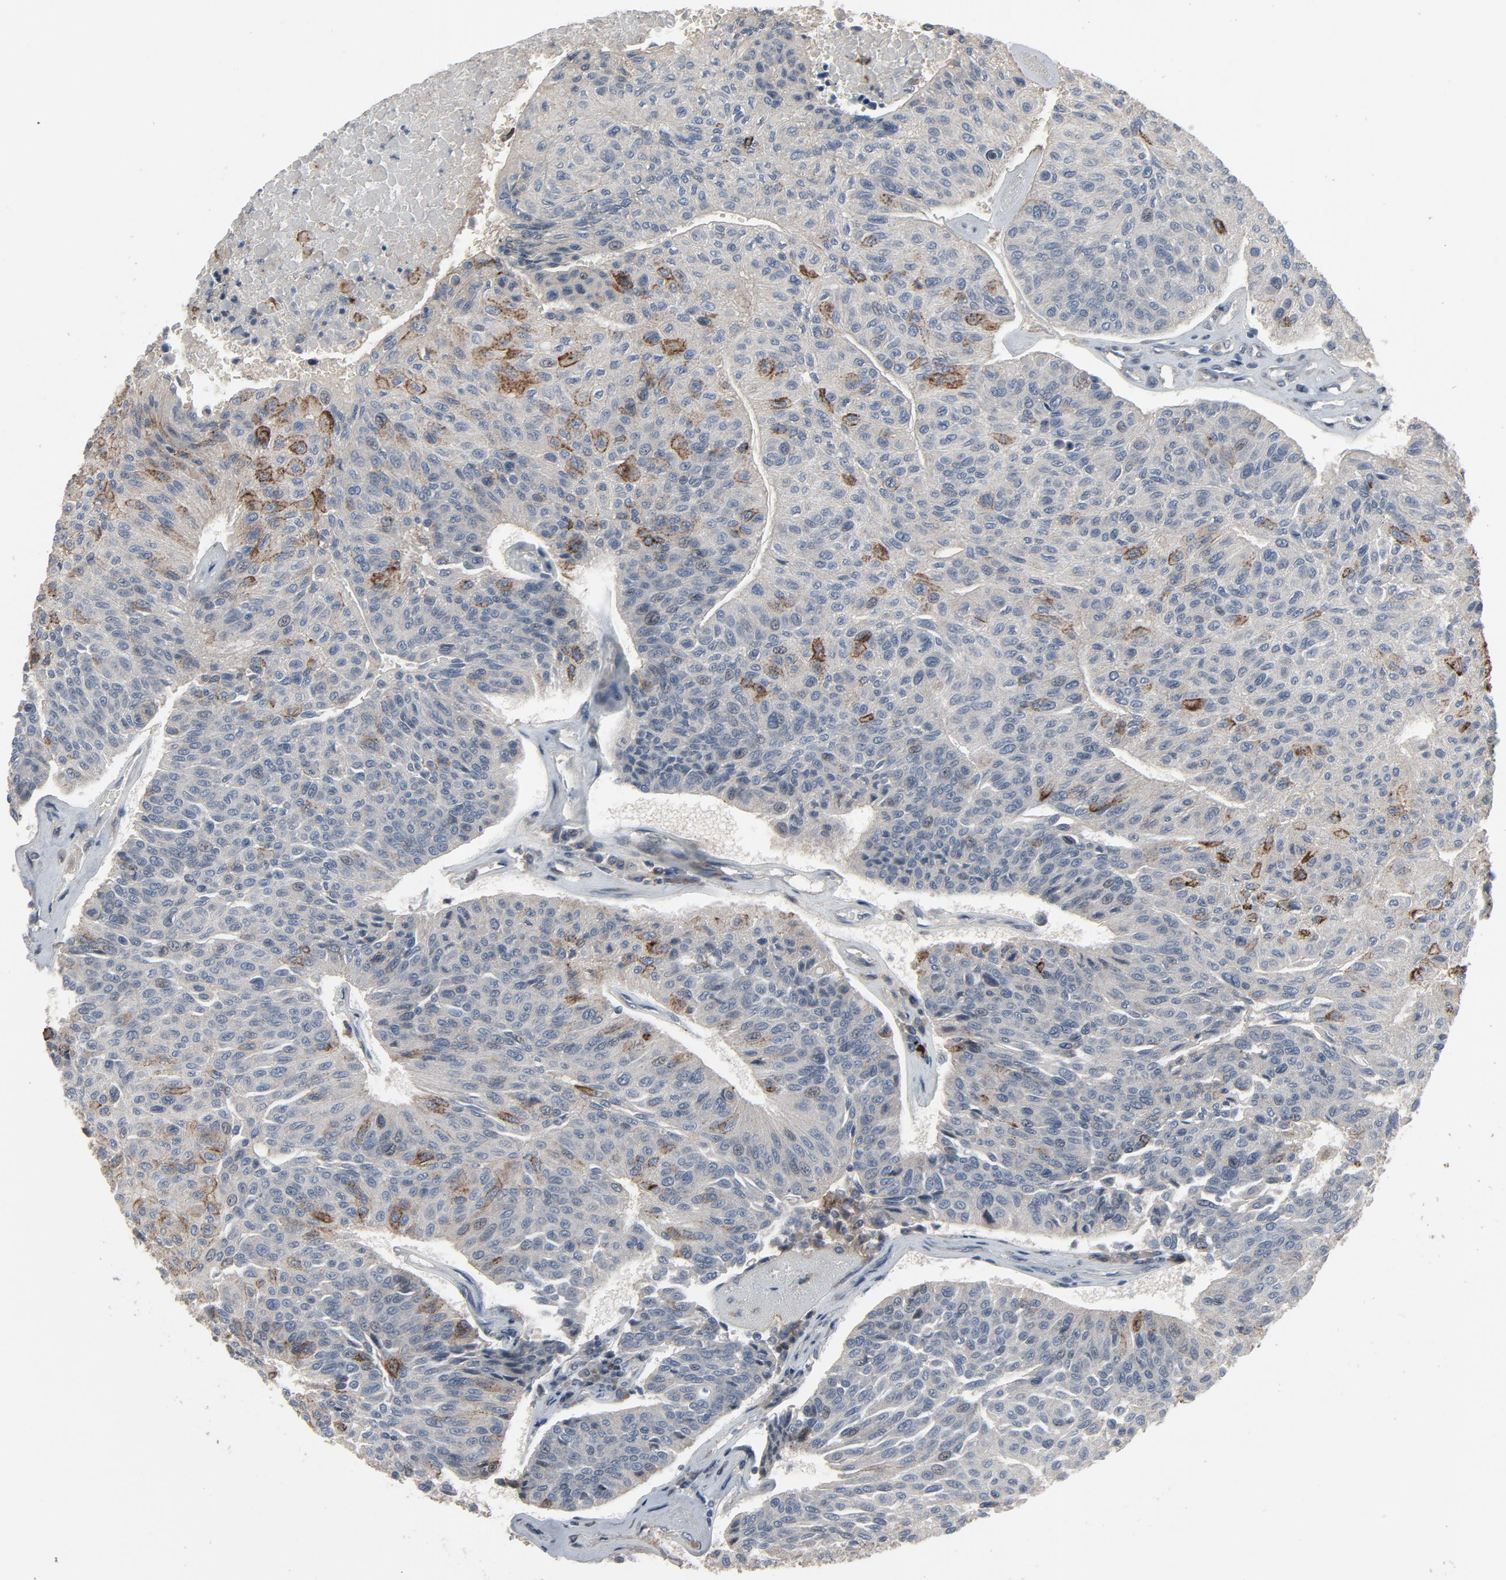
{"staining": {"intensity": "moderate", "quantity": "<25%", "location": "cytoplasmic/membranous"}, "tissue": "urothelial cancer", "cell_type": "Tumor cells", "image_type": "cancer", "snomed": [{"axis": "morphology", "description": "Urothelial carcinoma, High grade"}, {"axis": "topography", "description": "Urinary bladder"}], "caption": "High-magnification brightfield microscopy of urothelial cancer stained with DAB (3,3'-diaminobenzidine) (brown) and counterstained with hematoxylin (blue). tumor cells exhibit moderate cytoplasmic/membranous expression is present in approximately<25% of cells.", "gene": "PDZD4", "patient": {"sex": "male", "age": 66}}